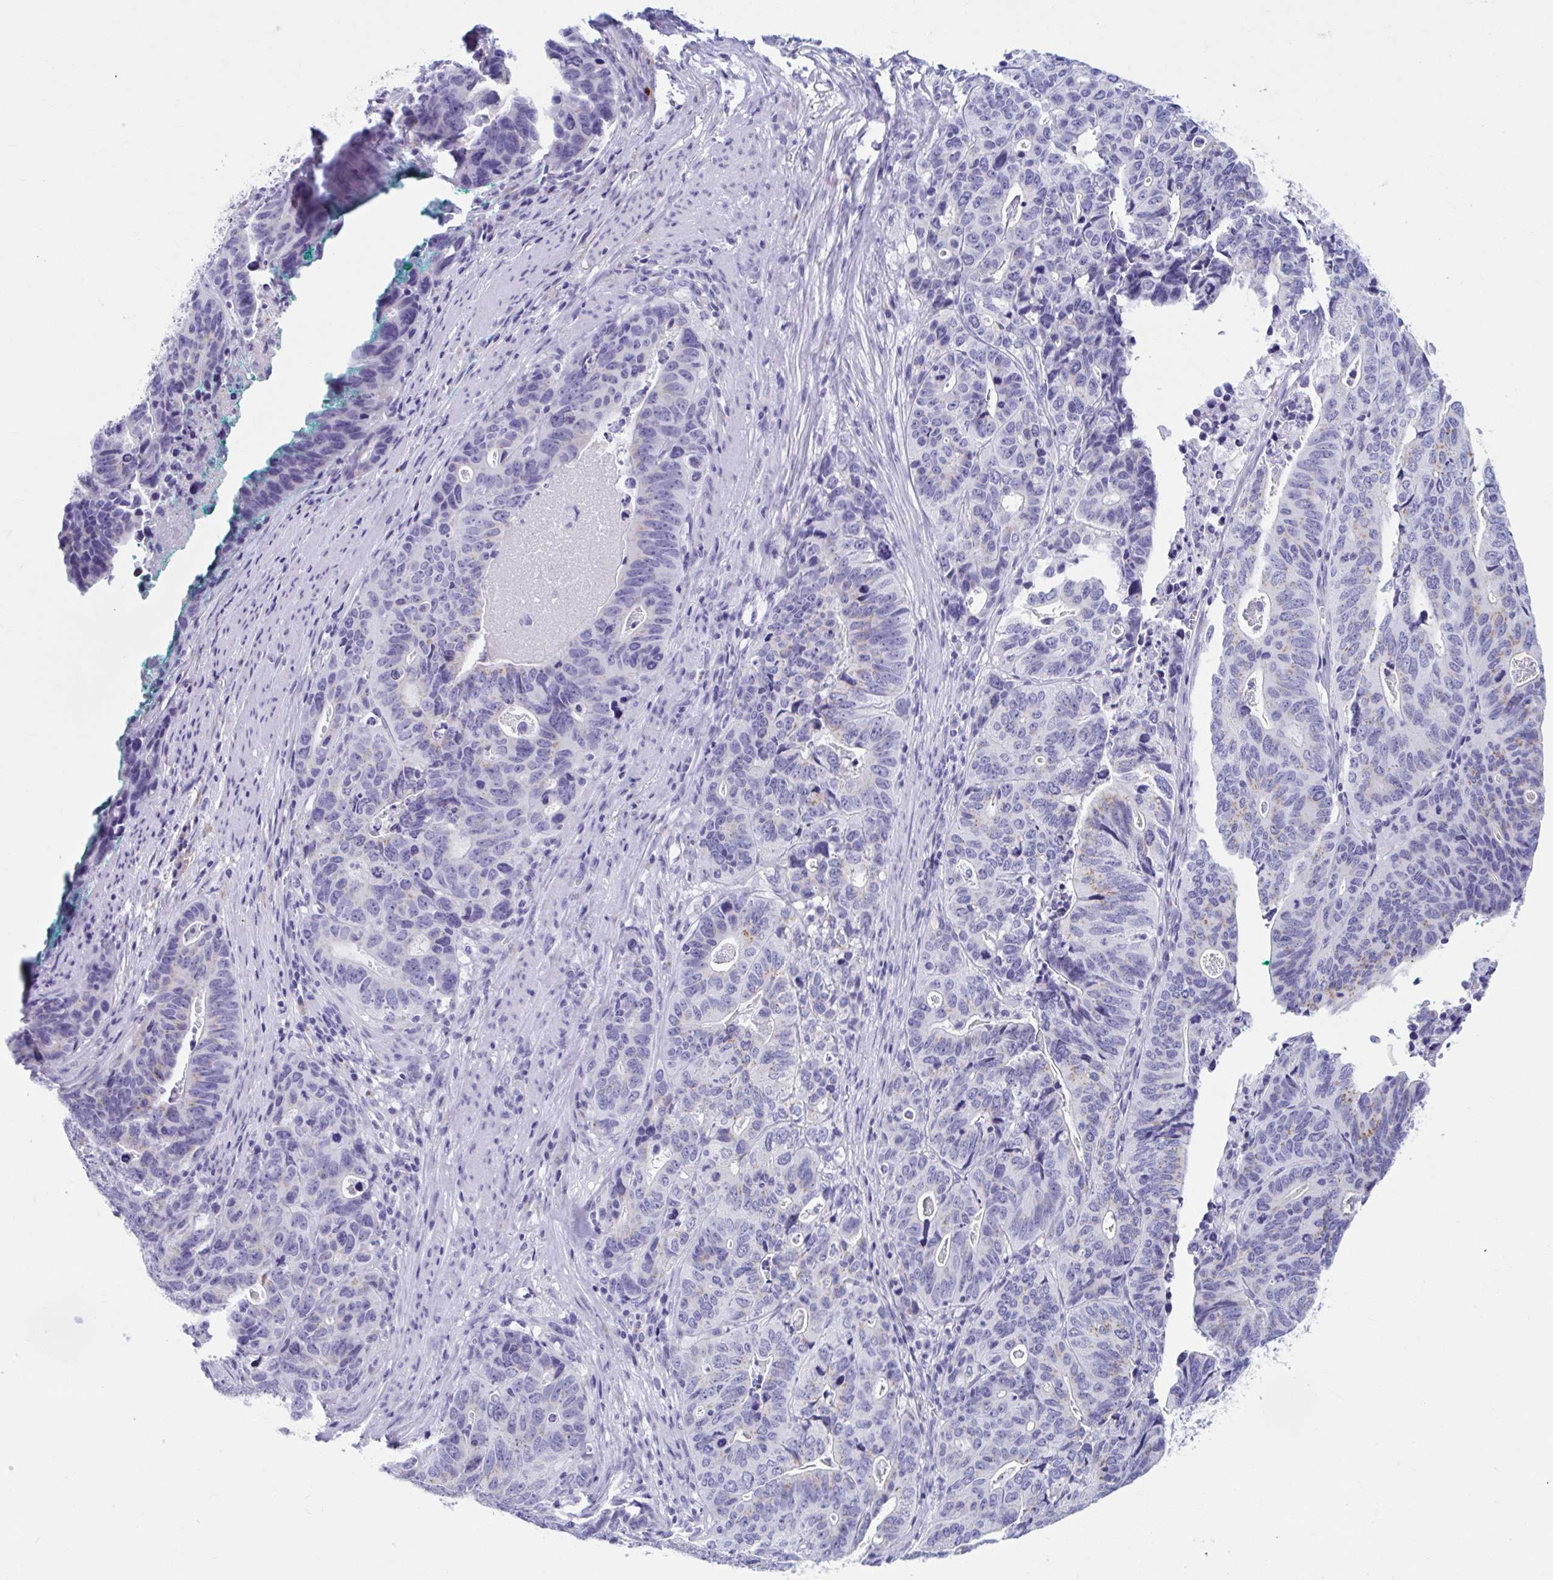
{"staining": {"intensity": "negative", "quantity": "none", "location": "none"}, "tissue": "stomach cancer", "cell_type": "Tumor cells", "image_type": "cancer", "snomed": [{"axis": "morphology", "description": "Adenocarcinoma, NOS"}, {"axis": "topography", "description": "Stomach, upper"}], "caption": "Stomach cancer (adenocarcinoma) stained for a protein using IHC exhibits no staining tumor cells.", "gene": "KCNE2", "patient": {"sex": "female", "age": 67}}